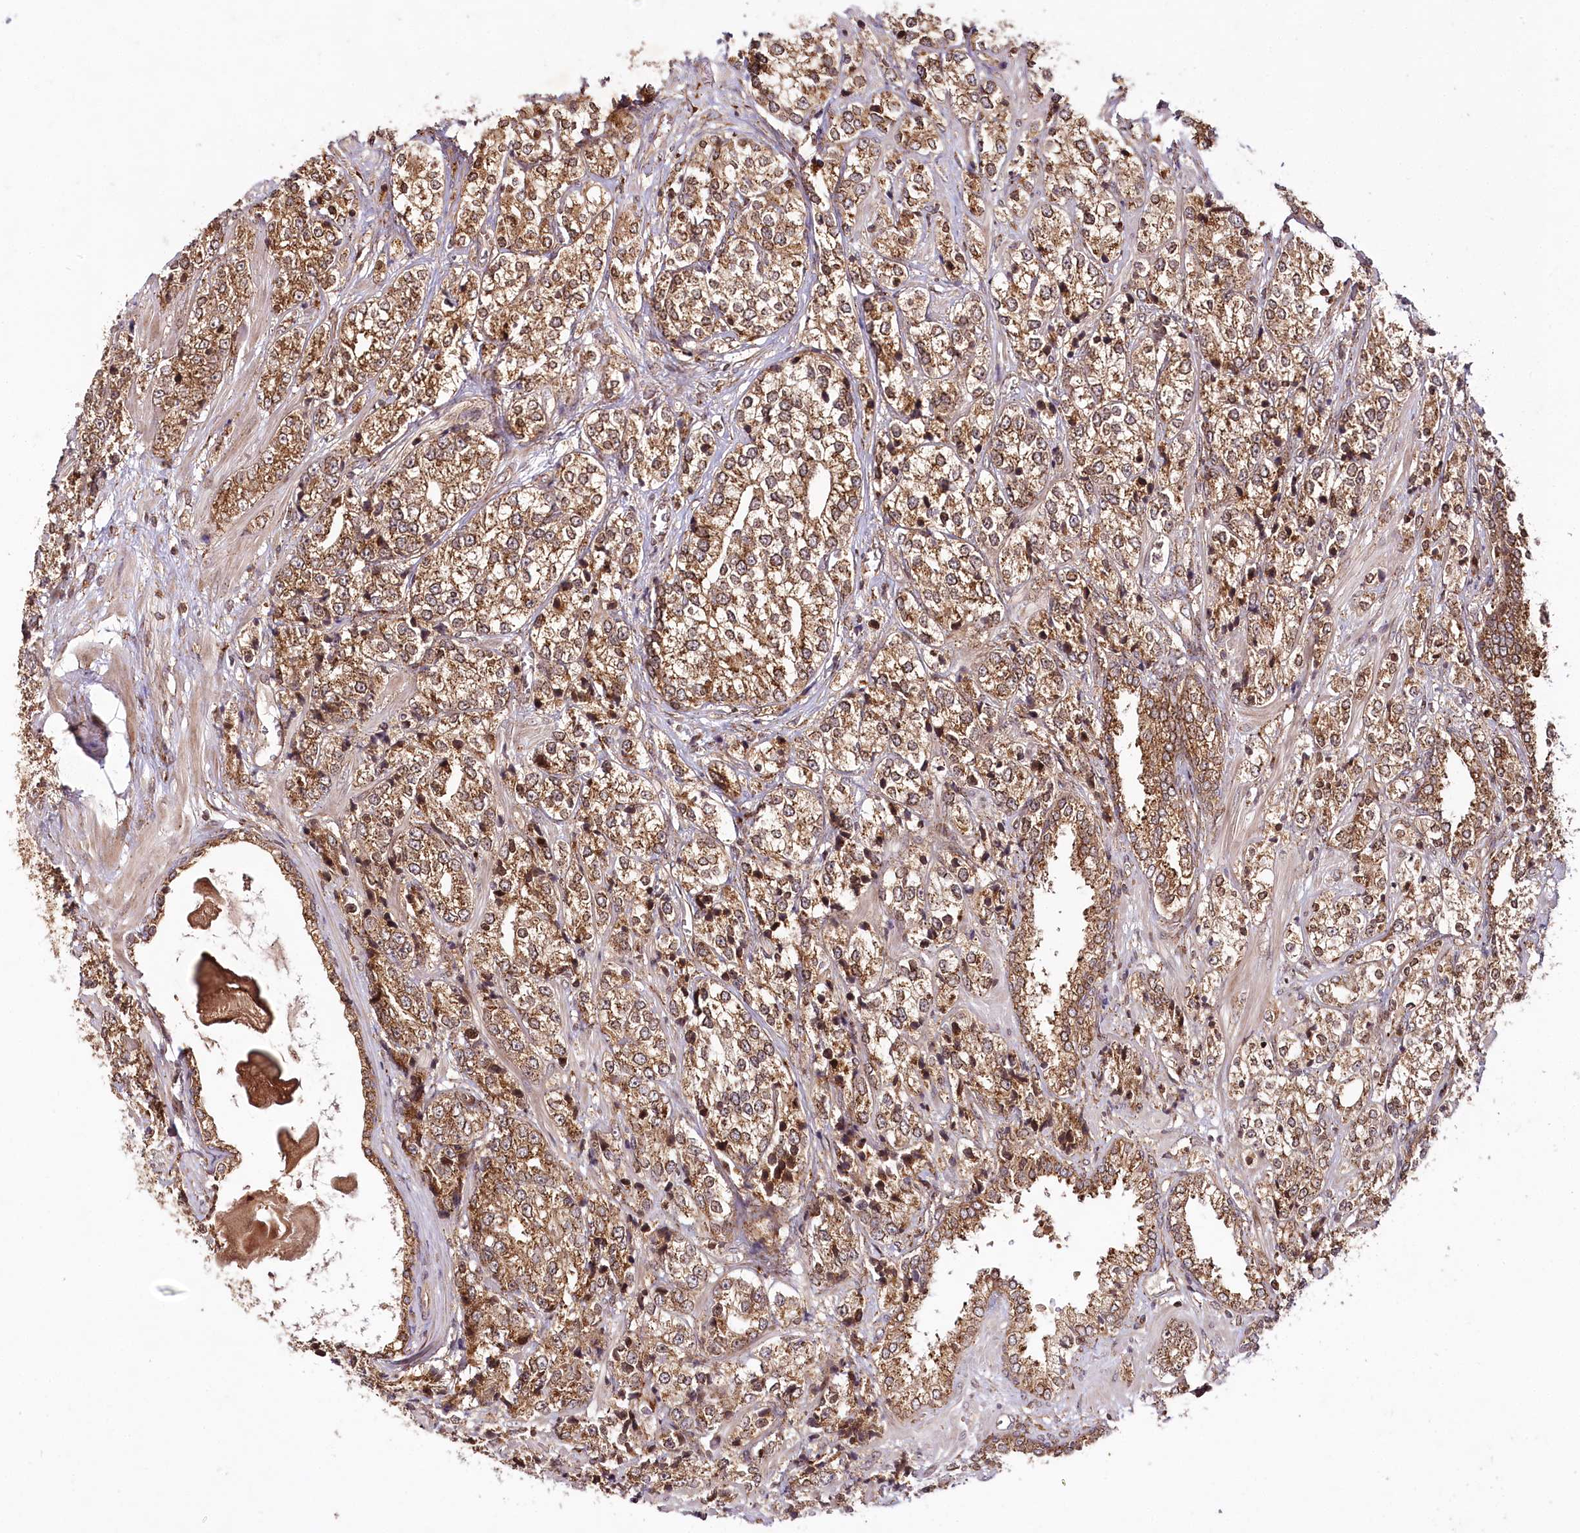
{"staining": {"intensity": "moderate", "quantity": ">75%", "location": "cytoplasmic/membranous"}, "tissue": "prostate cancer", "cell_type": "Tumor cells", "image_type": "cancer", "snomed": [{"axis": "morphology", "description": "Adenocarcinoma, High grade"}, {"axis": "topography", "description": "Prostate"}], "caption": "Prostate adenocarcinoma (high-grade) was stained to show a protein in brown. There is medium levels of moderate cytoplasmic/membranous staining in about >75% of tumor cells. (Brightfield microscopy of DAB IHC at high magnification).", "gene": "COPG1", "patient": {"sex": "male", "age": 69}}